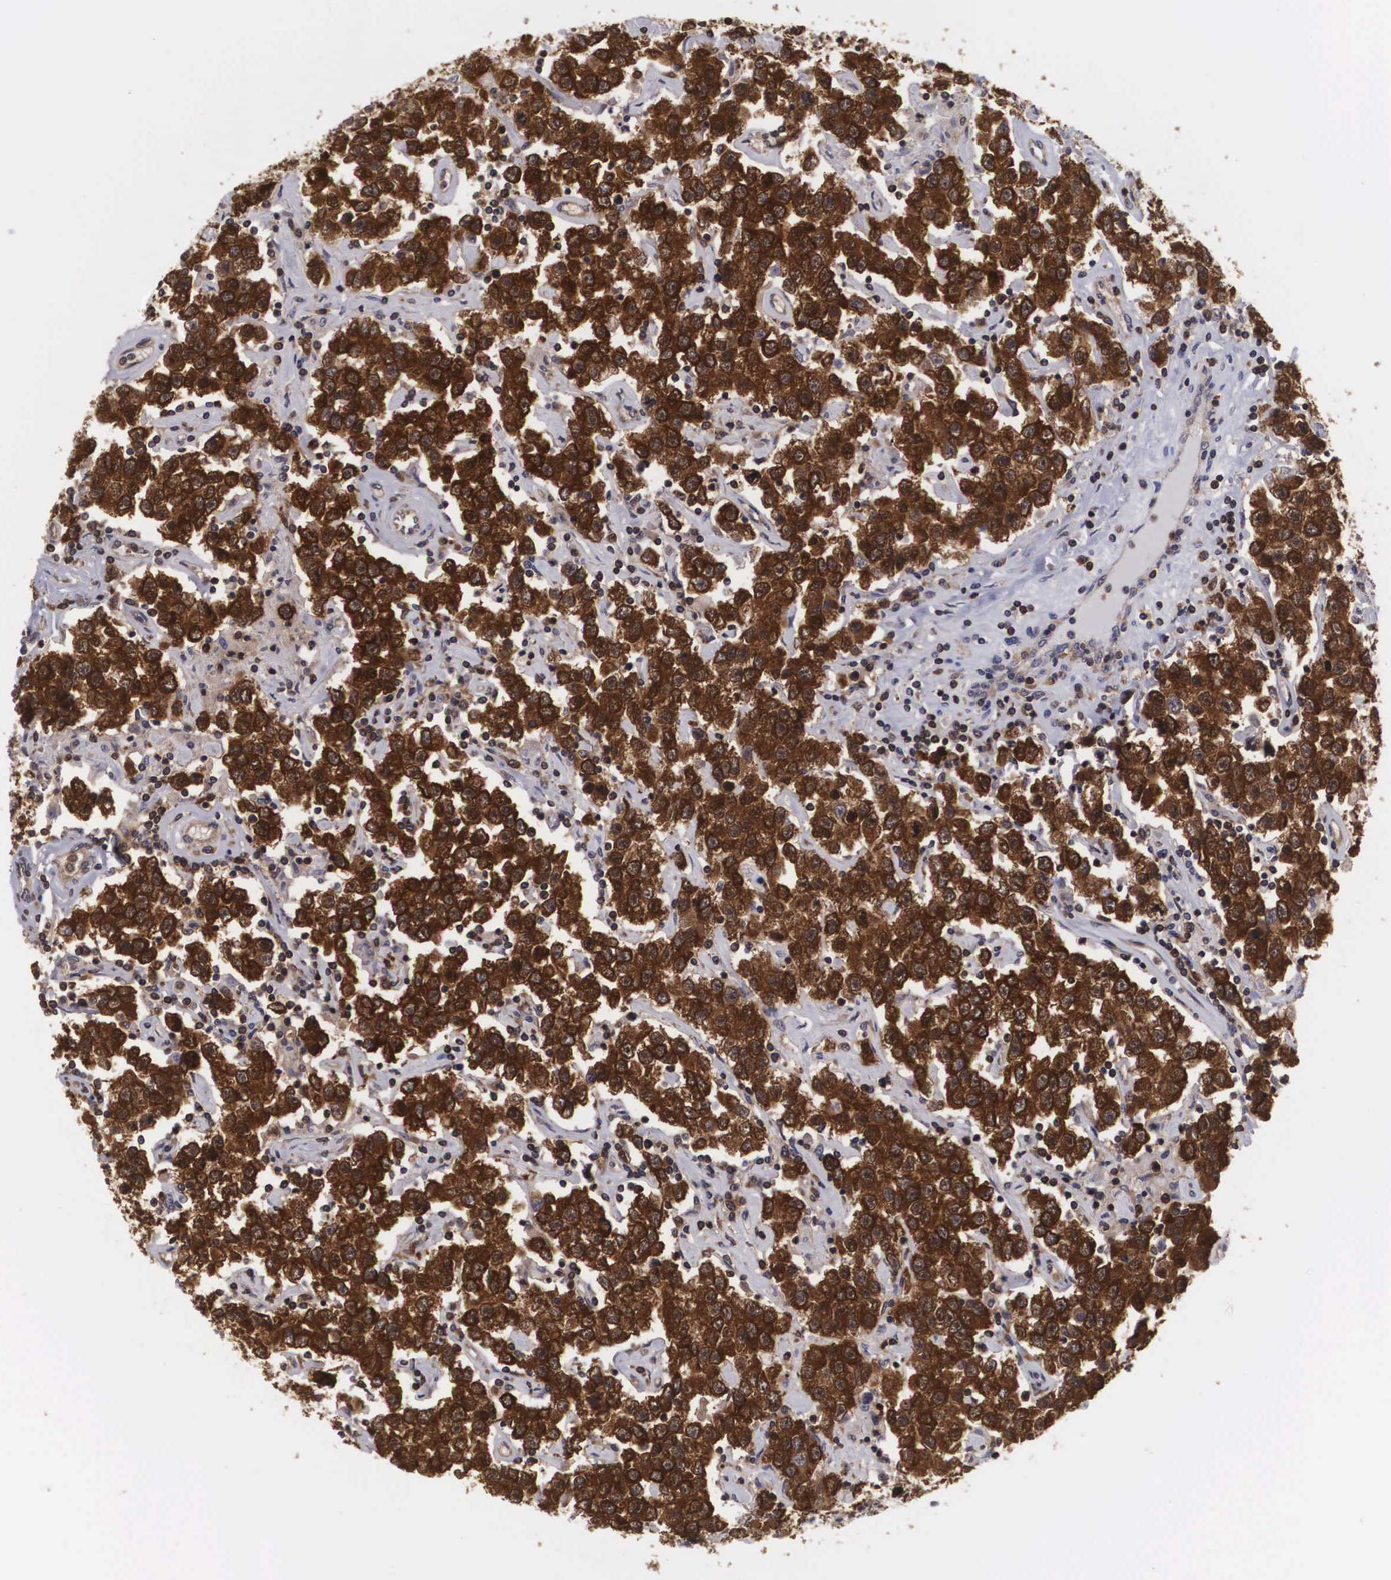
{"staining": {"intensity": "strong", "quantity": ">75%", "location": "cytoplasmic/membranous,nuclear"}, "tissue": "testis cancer", "cell_type": "Tumor cells", "image_type": "cancer", "snomed": [{"axis": "morphology", "description": "Seminoma, NOS"}, {"axis": "topography", "description": "Testis"}], "caption": "Strong cytoplasmic/membranous and nuclear protein staining is present in approximately >75% of tumor cells in testis cancer.", "gene": "ADSL", "patient": {"sex": "male", "age": 52}}